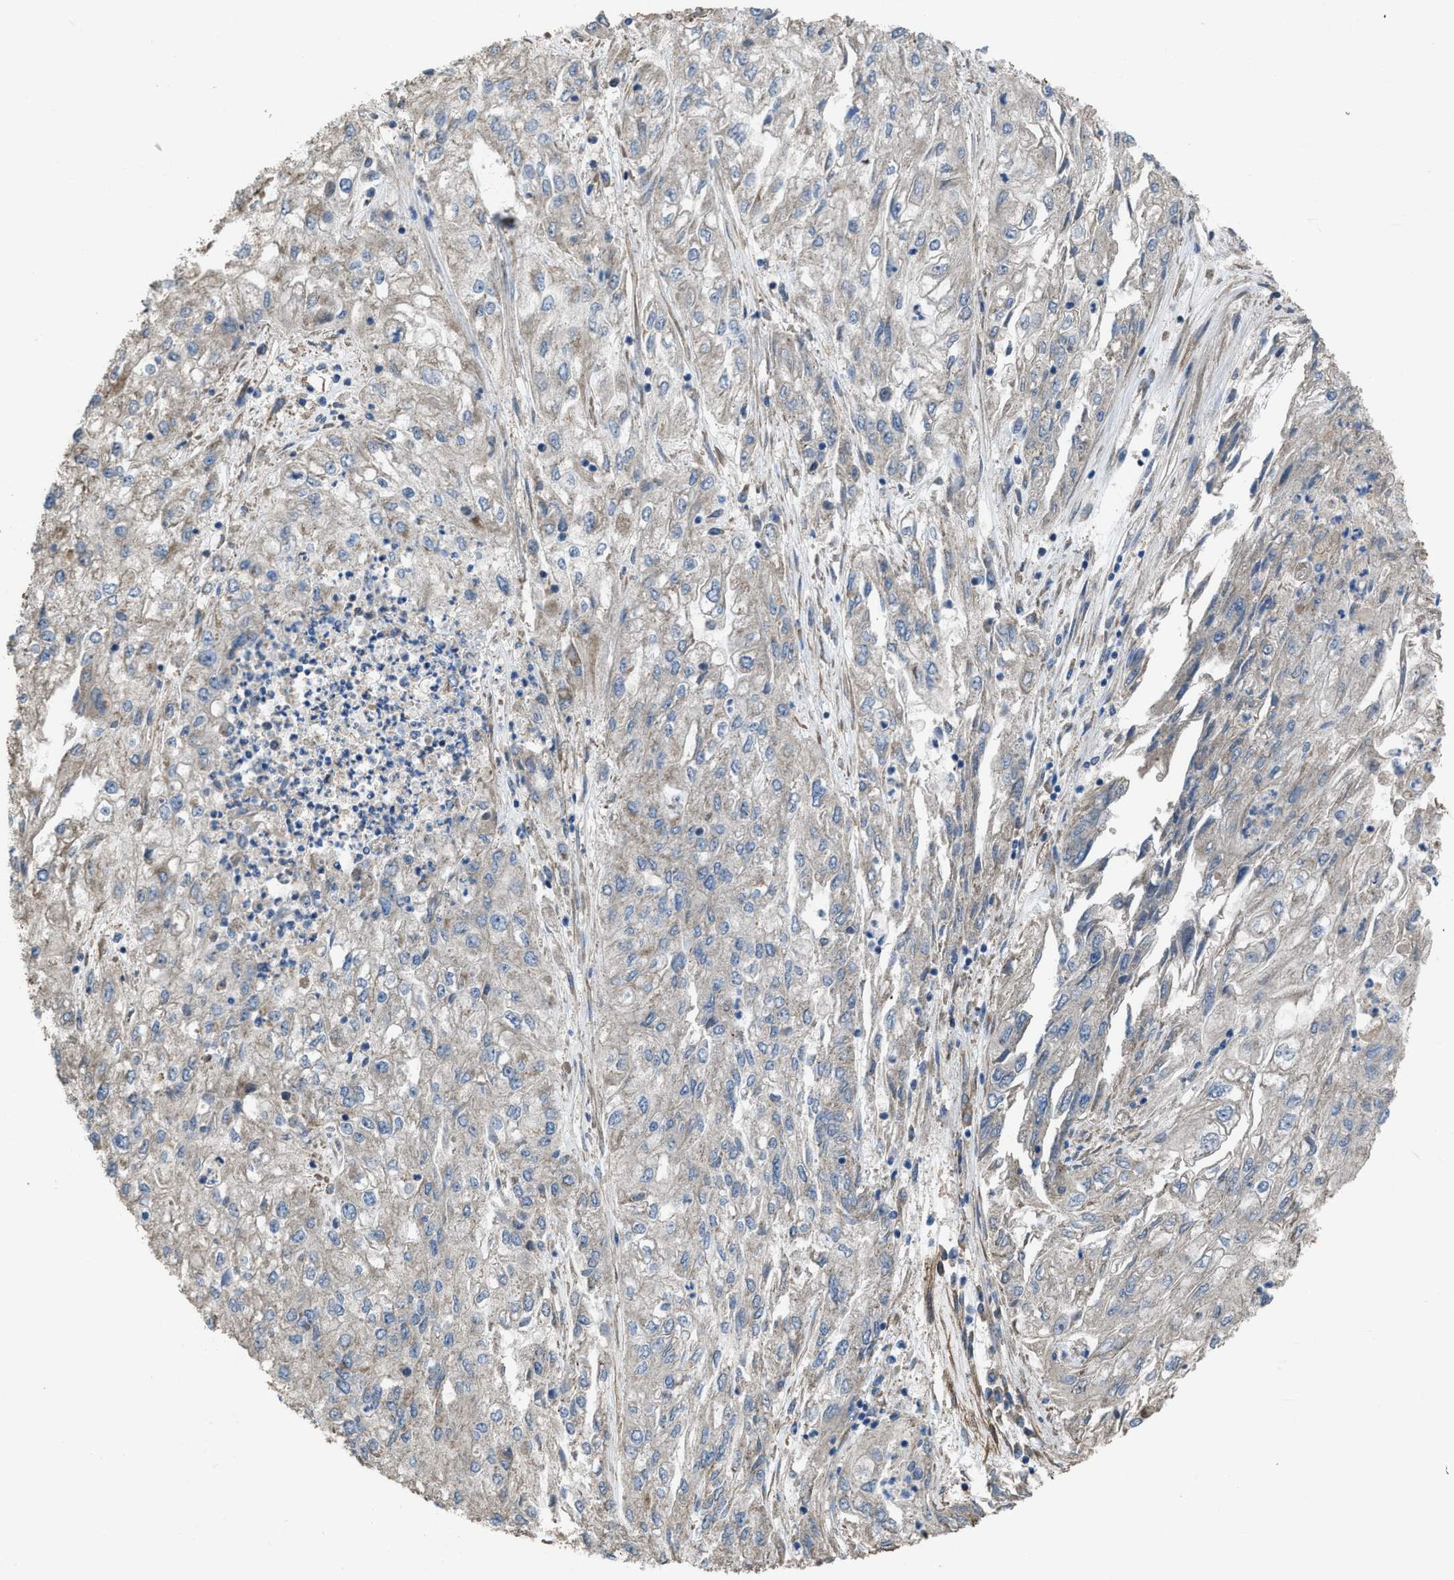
{"staining": {"intensity": "weak", "quantity": "<25%", "location": "cytoplasmic/membranous"}, "tissue": "endometrial cancer", "cell_type": "Tumor cells", "image_type": "cancer", "snomed": [{"axis": "morphology", "description": "Adenocarcinoma, NOS"}, {"axis": "topography", "description": "Endometrium"}], "caption": "IHC photomicrograph of human endometrial adenocarcinoma stained for a protein (brown), which exhibits no positivity in tumor cells. (DAB (3,3'-diaminobenzidine) immunohistochemistry (IHC) with hematoxylin counter stain).", "gene": "ARL6", "patient": {"sex": "female", "age": 49}}